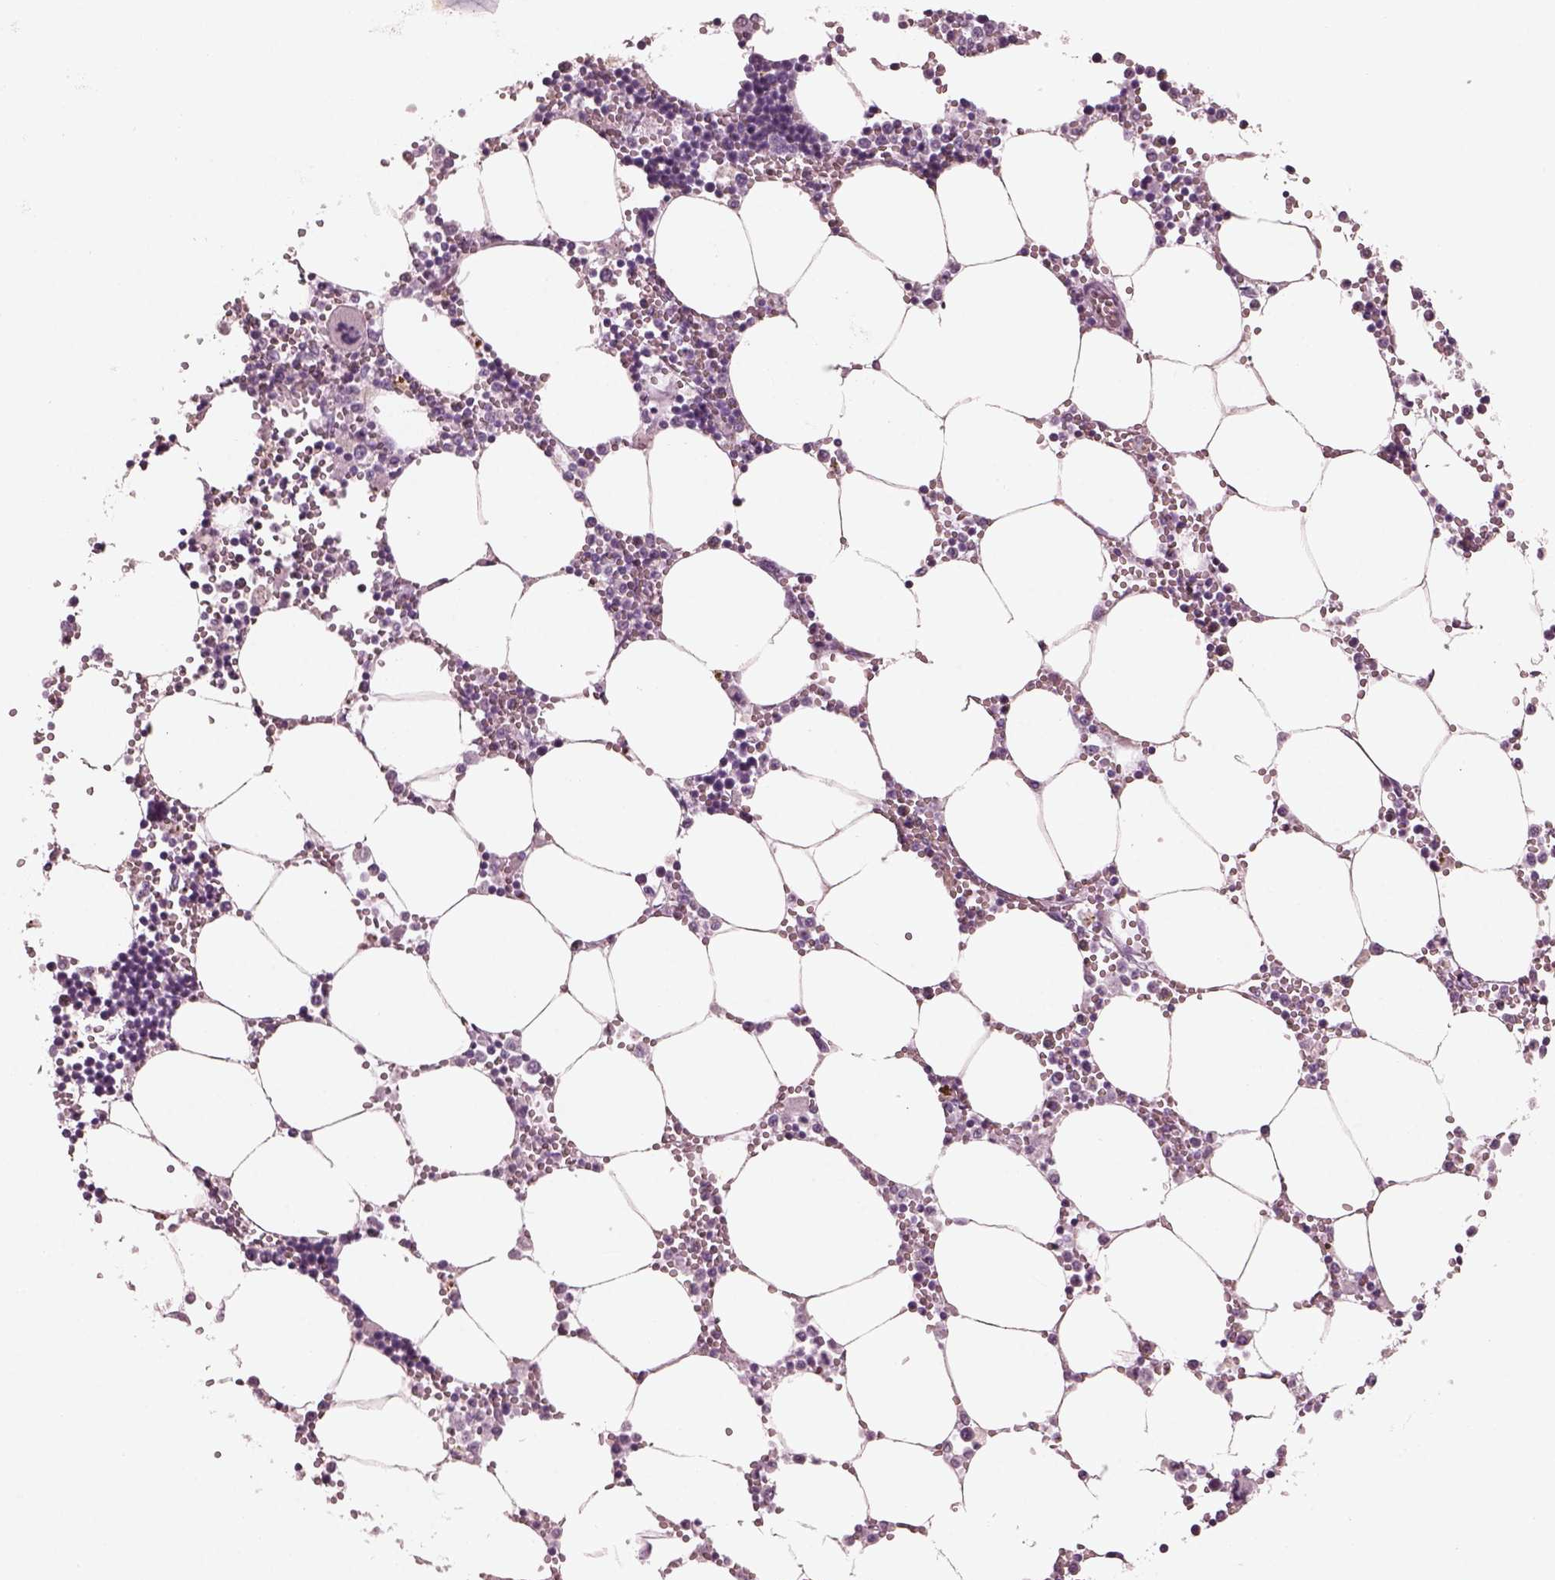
{"staining": {"intensity": "negative", "quantity": "none", "location": "none"}, "tissue": "bone marrow", "cell_type": "Hematopoietic cells", "image_type": "normal", "snomed": [{"axis": "morphology", "description": "Normal tissue, NOS"}, {"axis": "topography", "description": "Bone marrow"}], "caption": "This is a image of immunohistochemistry (IHC) staining of unremarkable bone marrow, which shows no expression in hematopoietic cells.", "gene": "FABP9", "patient": {"sex": "male", "age": 54}}